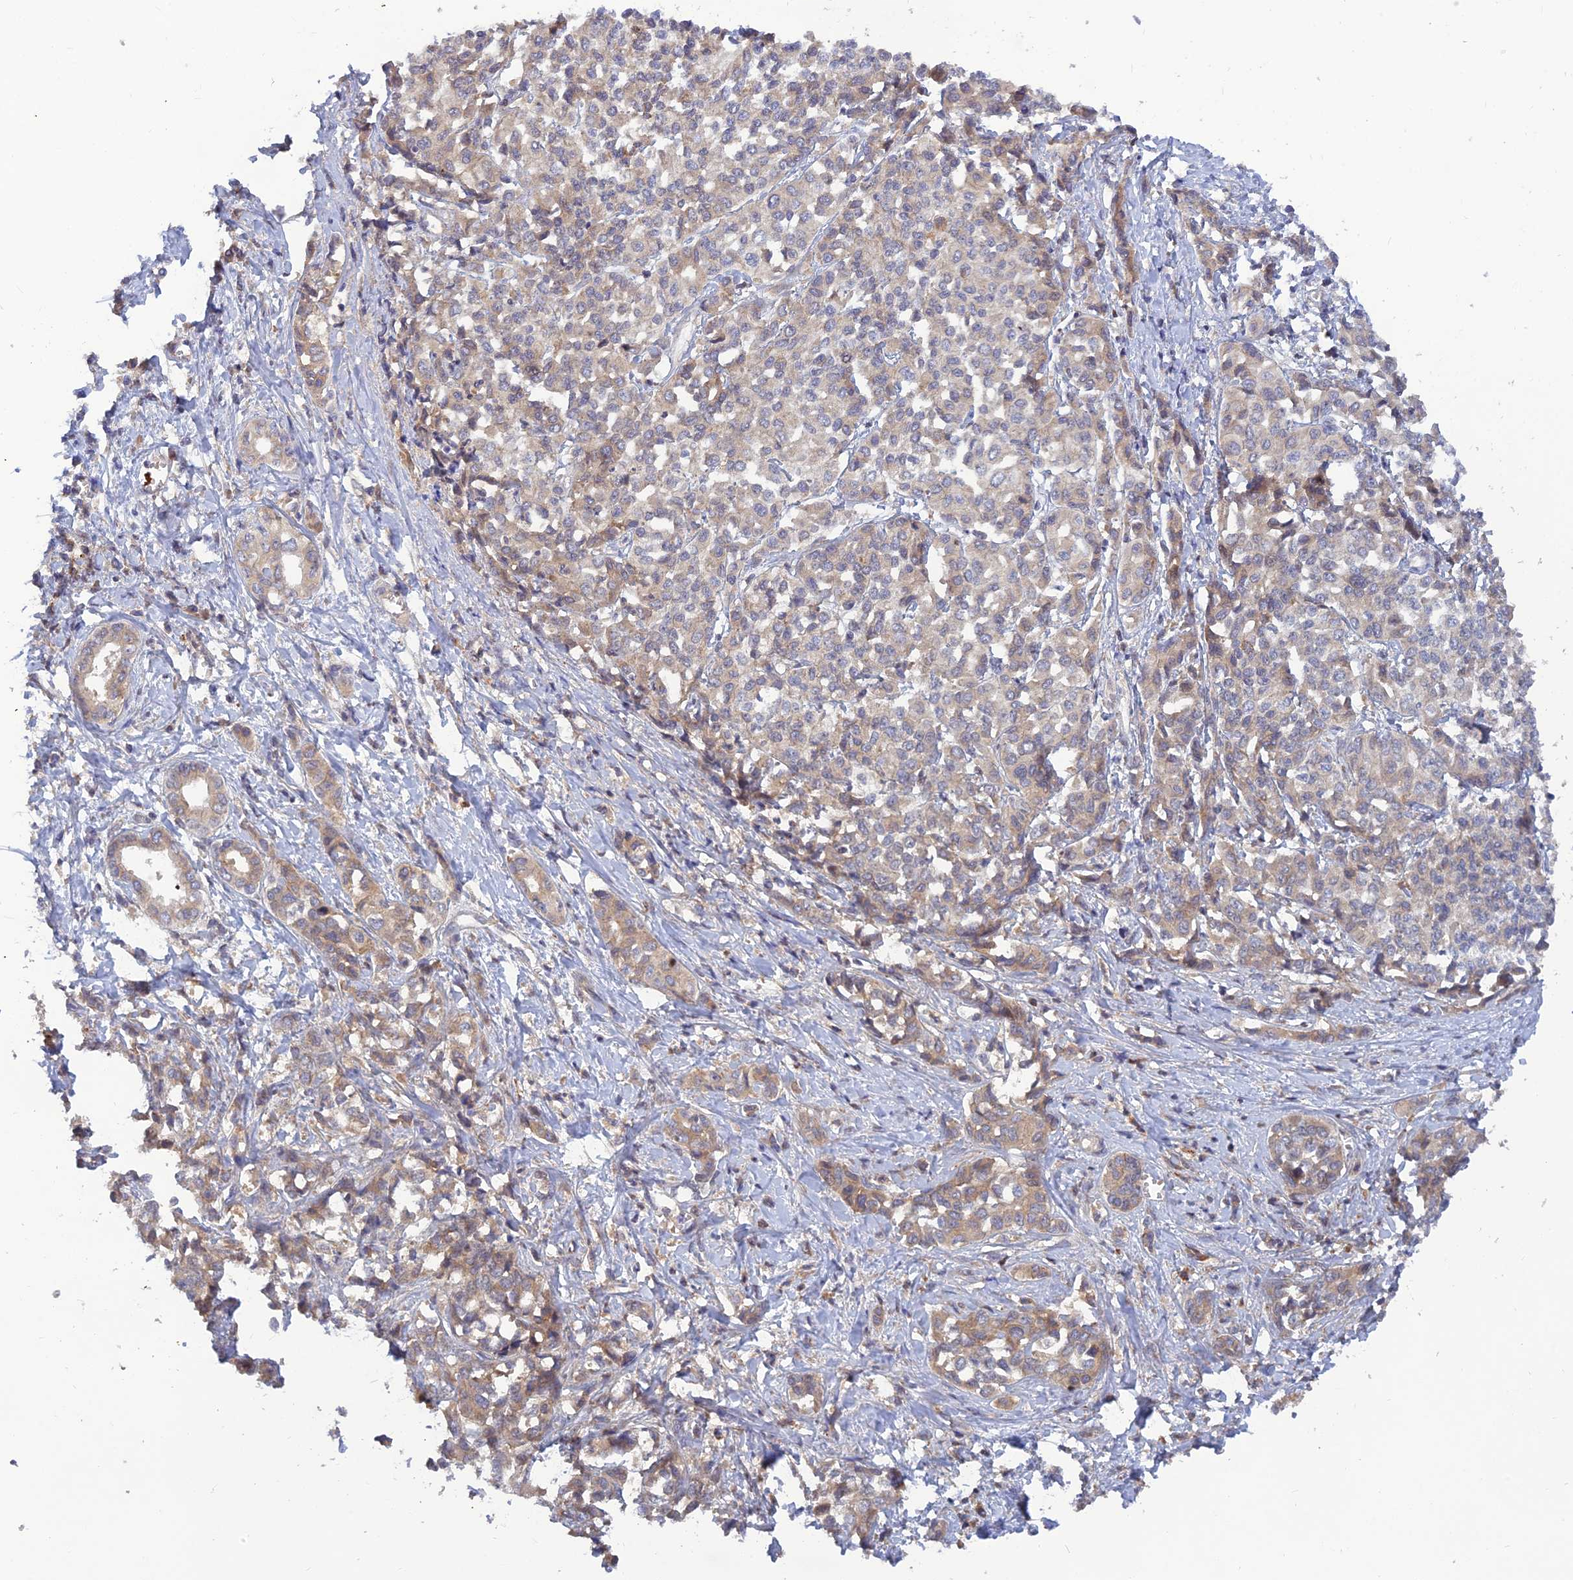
{"staining": {"intensity": "weak", "quantity": "<25%", "location": "cytoplasmic/membranous"}, "tissue": "liver cancer", "cell_type": "Tumor cells", "image_type": "cancer", "snomed": [{"axis": "morphology", "description": "Cholangiocarcinoma"}, {"axis": "topography", "description": "Liver"}], "caption": "A high-resolution photomicrograph shows immunohistochemistry staining of liver cancer, which reveals no significant positivity in tumor cells.", "gene": "FAM151B", "patient": {"sex": "female", "age": 77}}